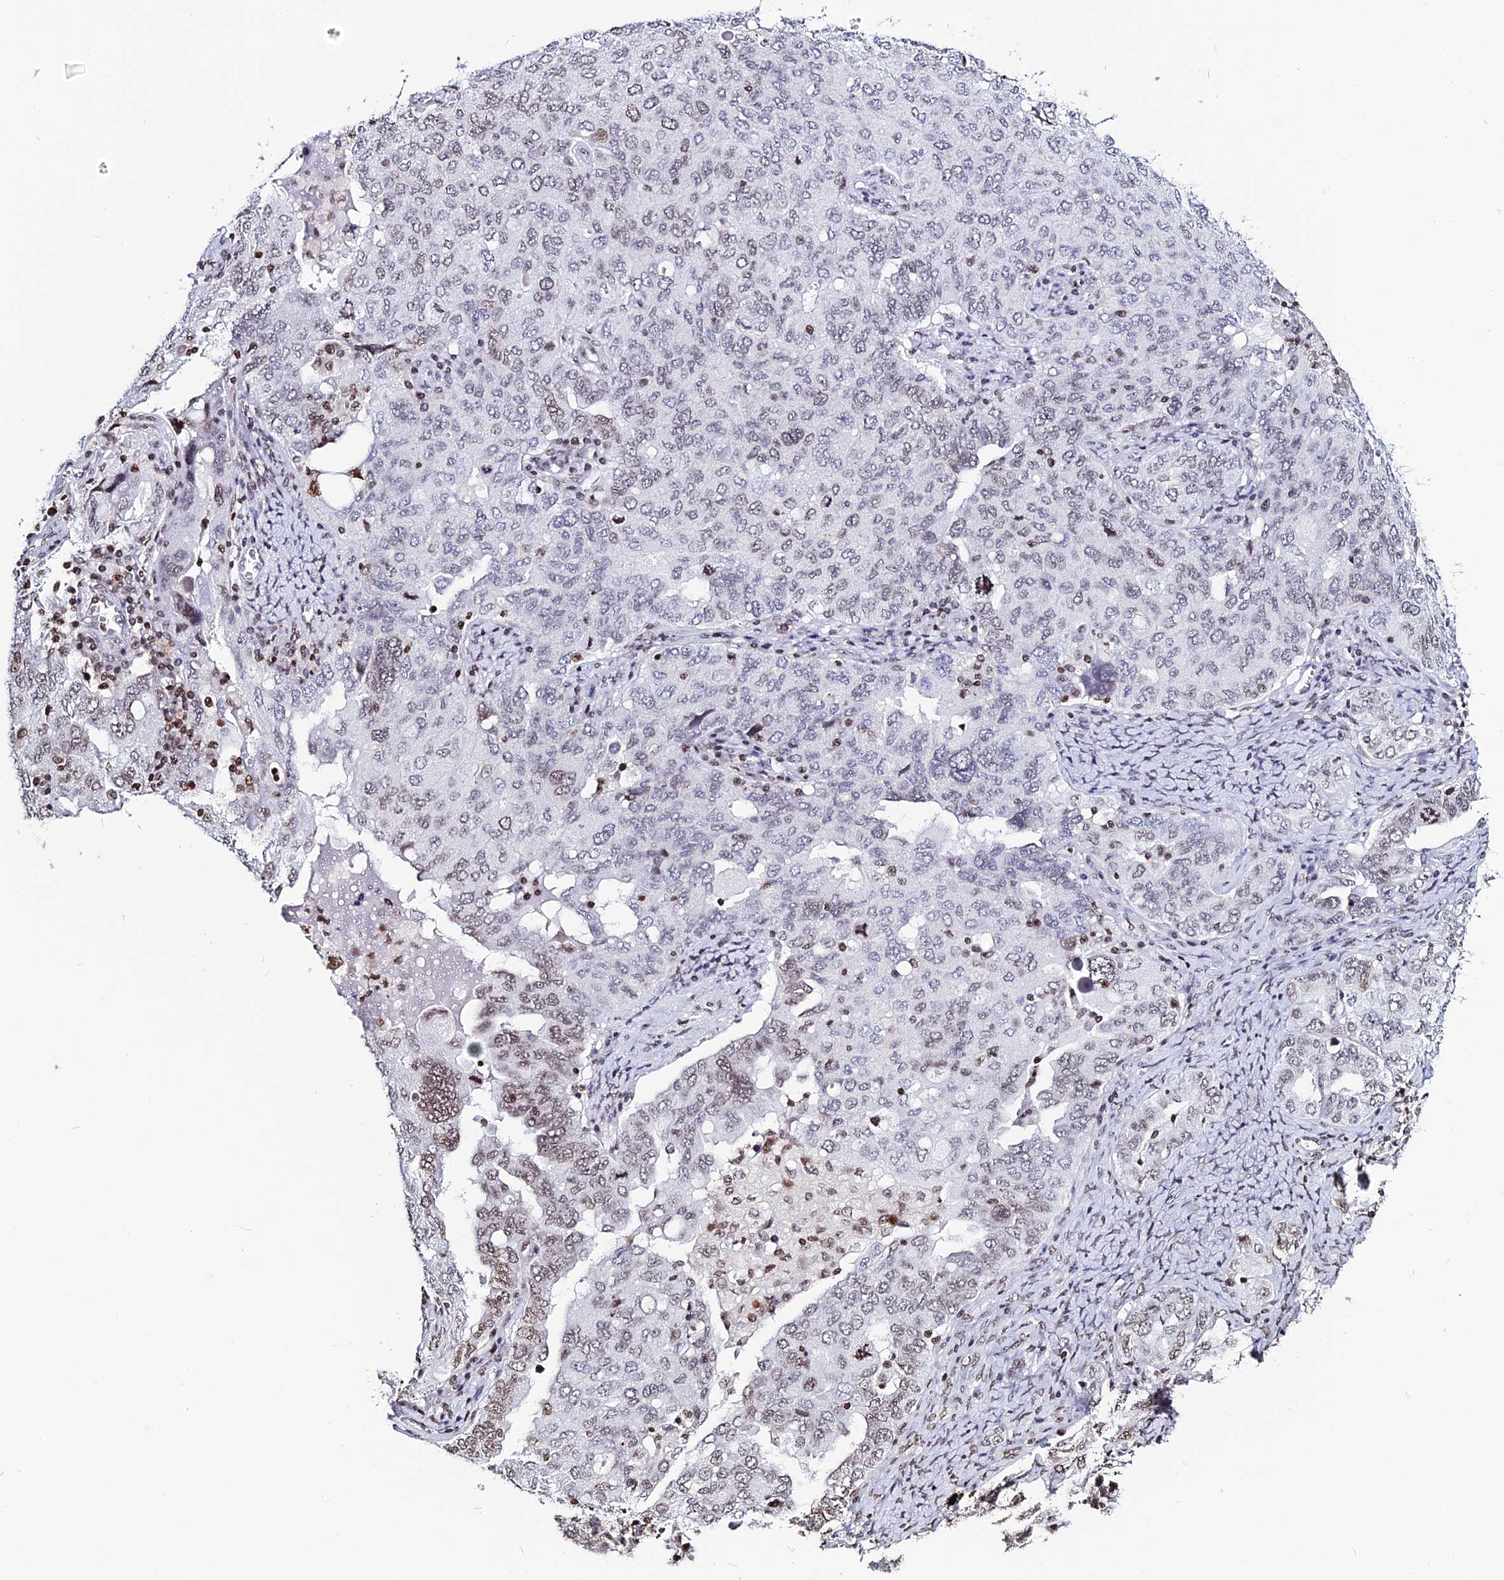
{"staining": {"intensity": "moderate", "quantity": "<25%", "location": "nuclear"}, "tissue": "ovarian cancer", "cell_type": "Tumor cells", "image_type": "cancer", "snomed": [{"axis": "morphology", "description": "Carcinoma, endometroid"}, {"axis": "topography", "description": "Ovary"}], "caption": "Protein analysis of ovarian cancer (endometroid carcinoma) tissue reveals moderate nuclear expression in approximately <25% of tumor cells.", "gene": "MACROH2A2", "patient": {"sex": "female", "age": 62}}